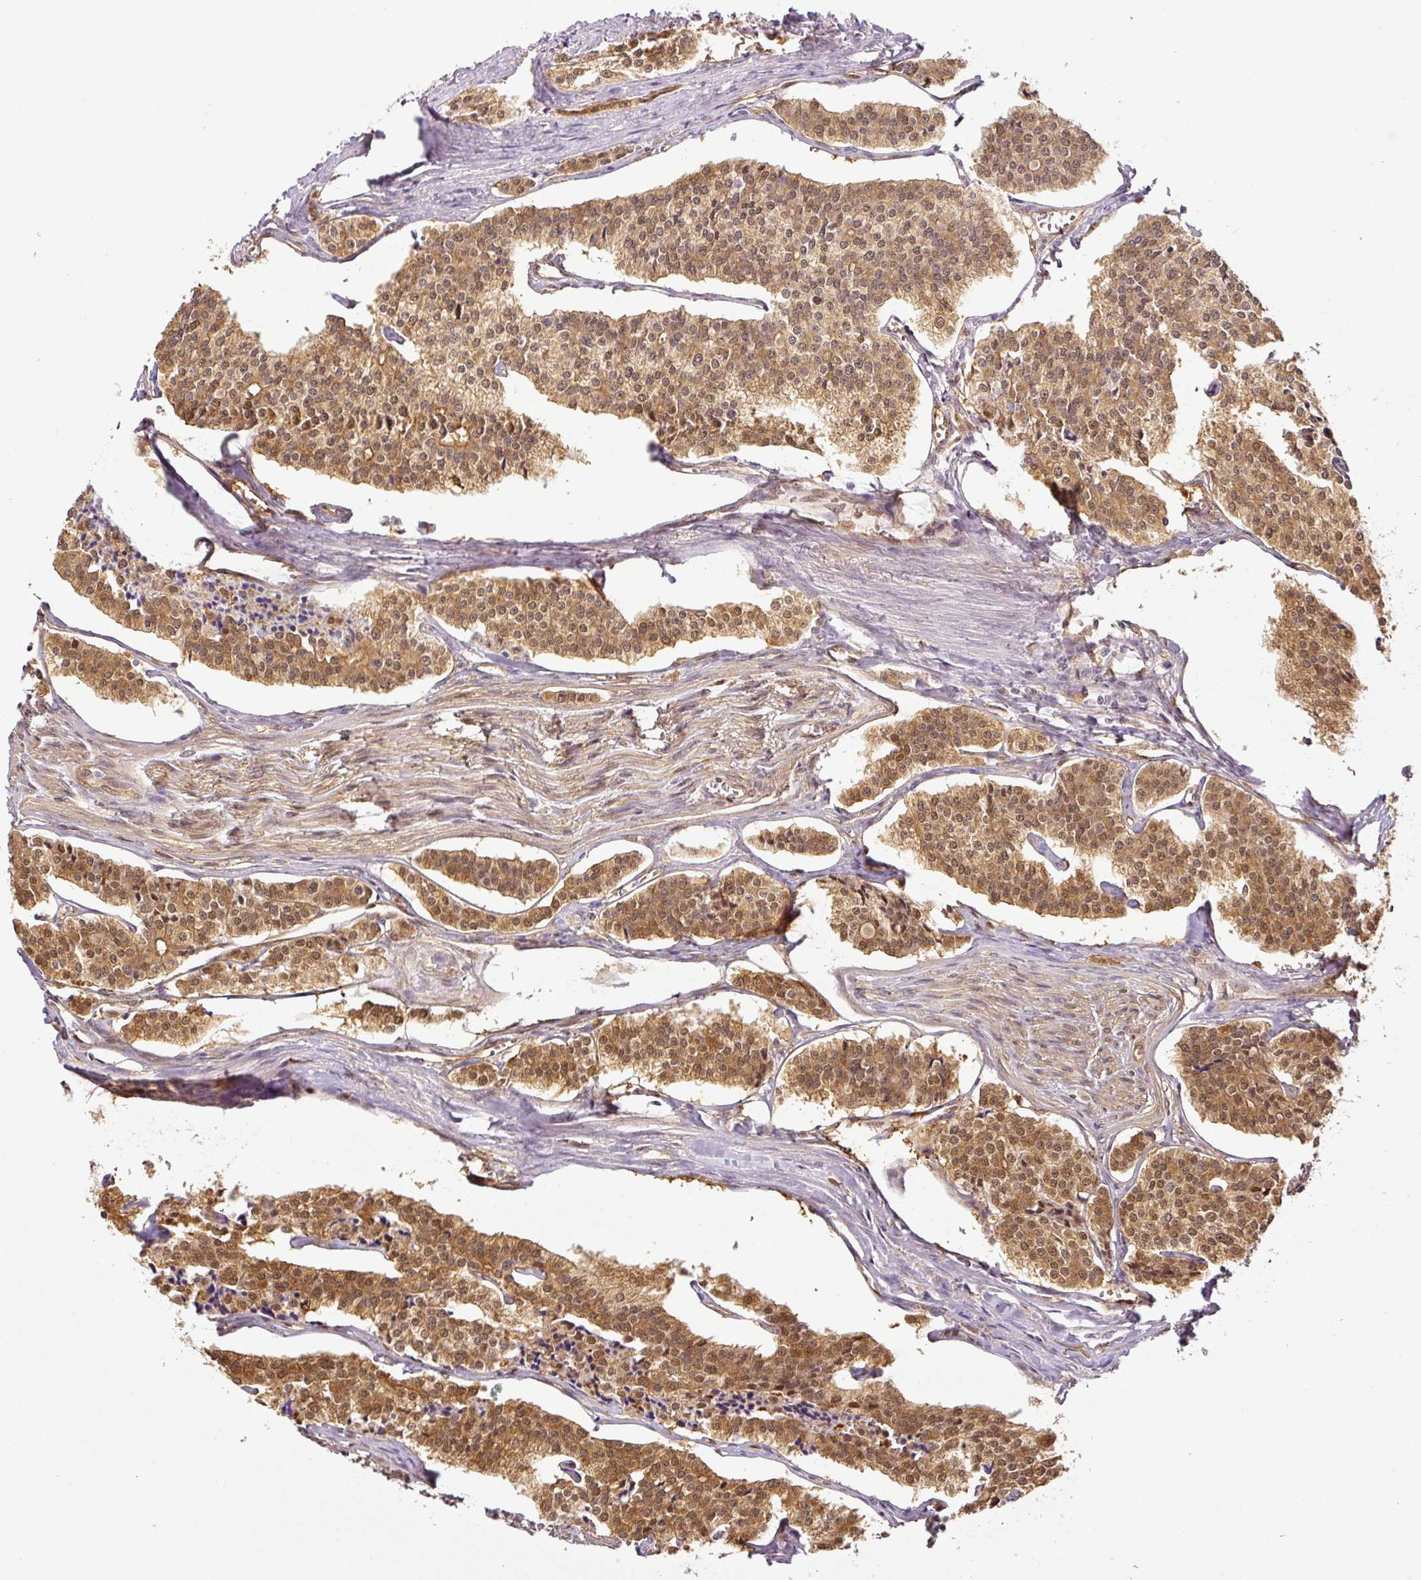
{"staining": {"intensity": "moderate", "quantity": ">75%", "location": "cytoplasmic/membranous,nuclear"}, "tissue": "carcinoid", "cell_type": "Tumor cells", "image_type": "cancer", "snomed": [{"axis": "morphology", "description": "Carcinoid, malignant, NOS"}, {"axis": "topography", "description": "Small intestine"}], "caption": "A brown stain highlights moderate cytoplasmic/membranous and nuclear staining of a protein in human carcinoid tumor cells. The staining is performed using DAB (3,3'-diaminobenzidine) brown chromogen to label protein expression. The nuclei are counter-stained blue using hematoxylin.", "gene": "ANKRD18A", "patient": {"sex": "male", "age": 63}}